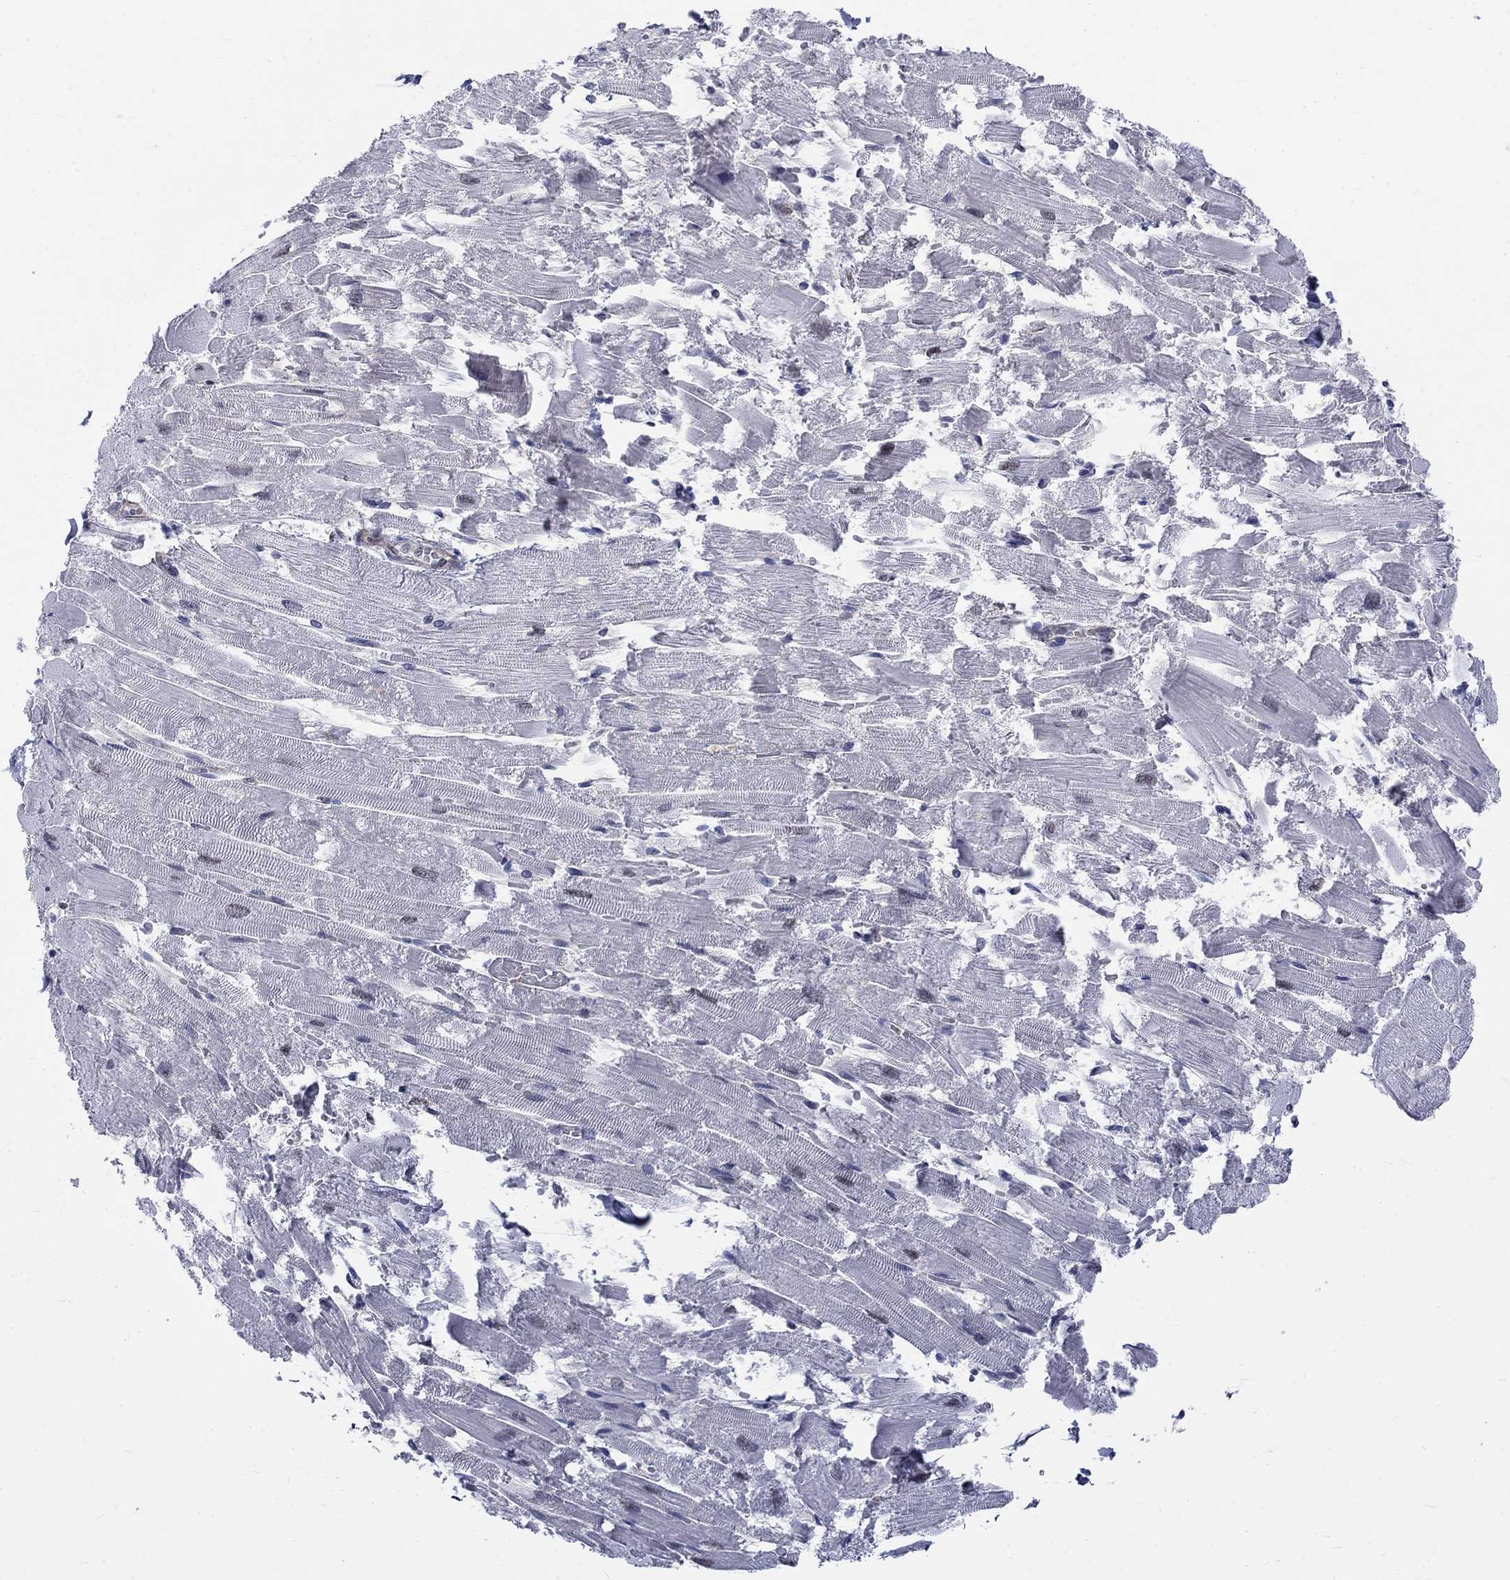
{"staining": {"intensity": "negative", "quantity": "none", "location": "none"}, "tissue": "heart muscle", "cell_type": "Cardiomyocytes", "image_type": "normal", "snomed": [{"axis": "morphology", "description": "Normal tissue, NOS"}, {"axis": "topography", "description": "Heart"}], "caption": "IHC of normal human heart muscle shows no positivity in cardiomyocytes.", "gene": "EGFLAM", "patient": {"sex": "female", "age": 52}}